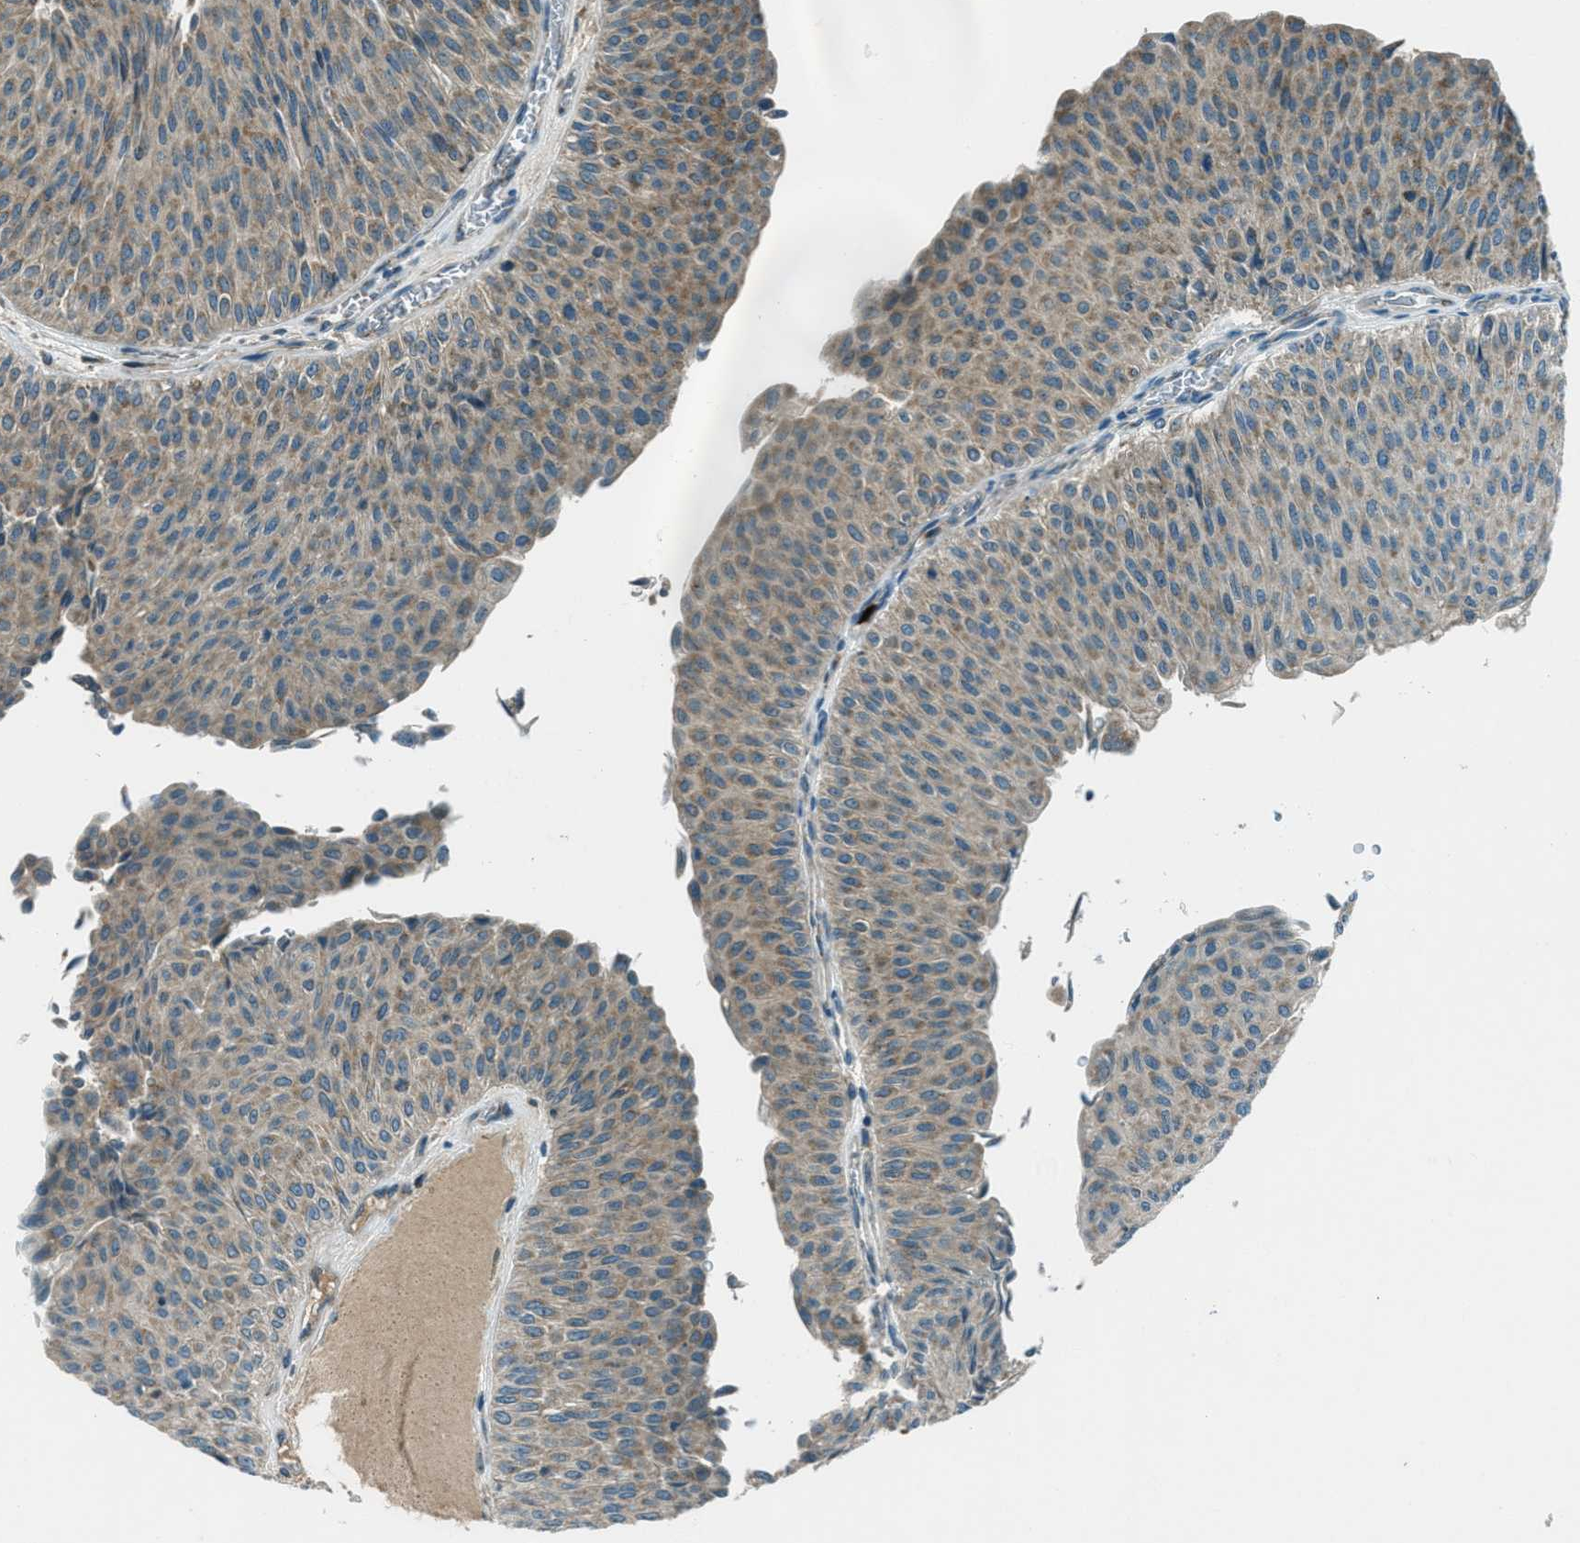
{"staining": {"intensity": "moderate", "quantity": "25%-75%", "location": "cytoplasmic/membranous"}, "tissue": "urothelial cancer", "cell_type": "Tumor cells", "image_type": "cancer", "snomed": [{"axis": "morphology", "description": "Urothelial carcinoma, Low grade"}, {"axis": "topography", "description": "Urinary bladder"}], "caption": "DAB immunohistochemical staining of human urothelial cancer displays moderate cytoplasmic/membranous protein positivity in about 25%-75% of tumor cells.", "gene": "FAR1", "patient": {"sex": "male", "age": 78}}